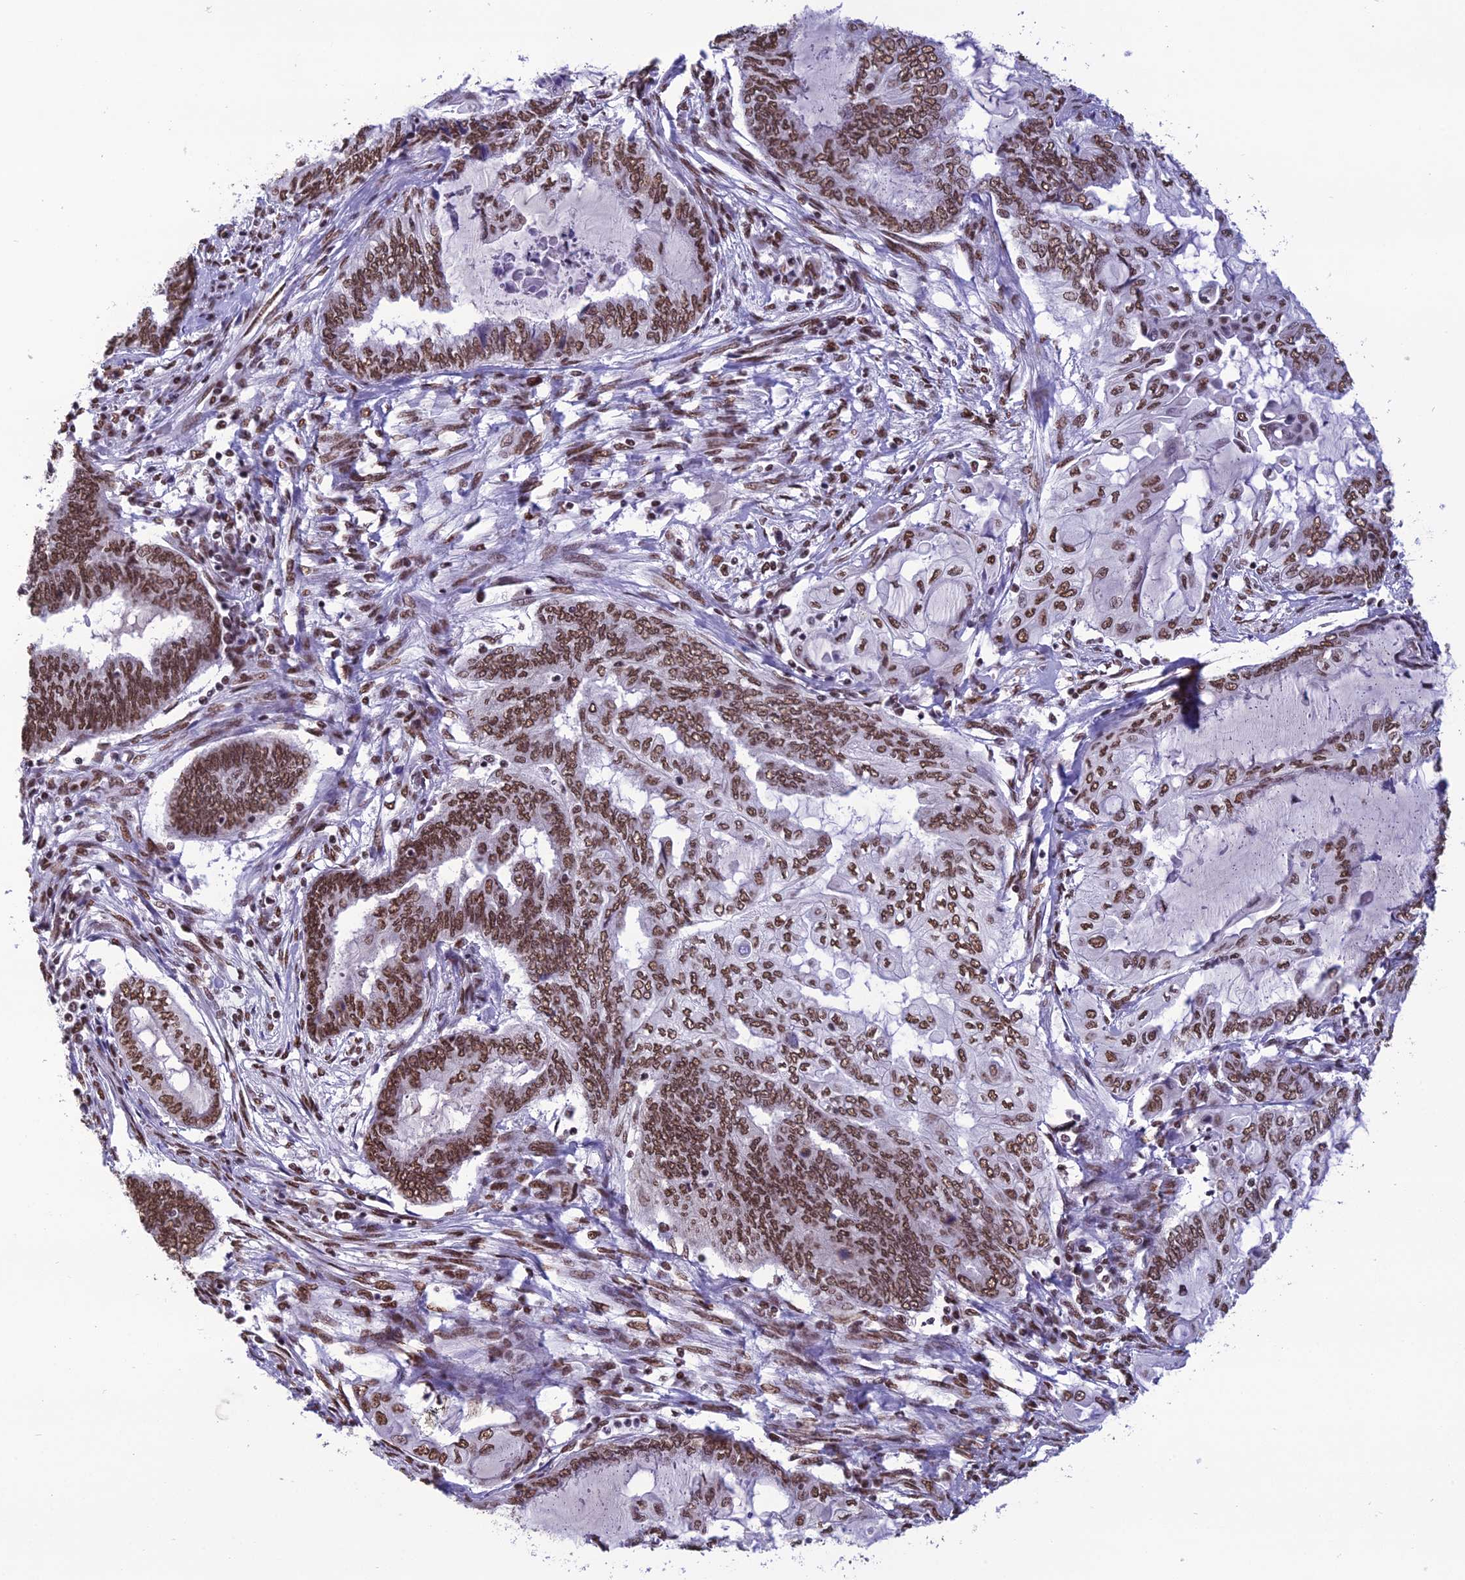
{"staining": {"intensity": "strong", "quantity": ">75%", "location": "nuclear"}, "tissue": "endometrial cancer", "cell_type": "Tumor cells", "image_type": "cancer", "snomed": [{"axis": "morphology", "description": "Adenocarcinoma, NOS"}, {"axis": "topography", "description": "Uterus"}, {"axis": "topography", "description": "Endometrium"}], "caption": "Endometrial adenocarcinoma stained with a protein marker demonstrates strong staining in tumor cells.", "gene": "PRAMEF12", "patient": {"sex": "female", "age": 70}}